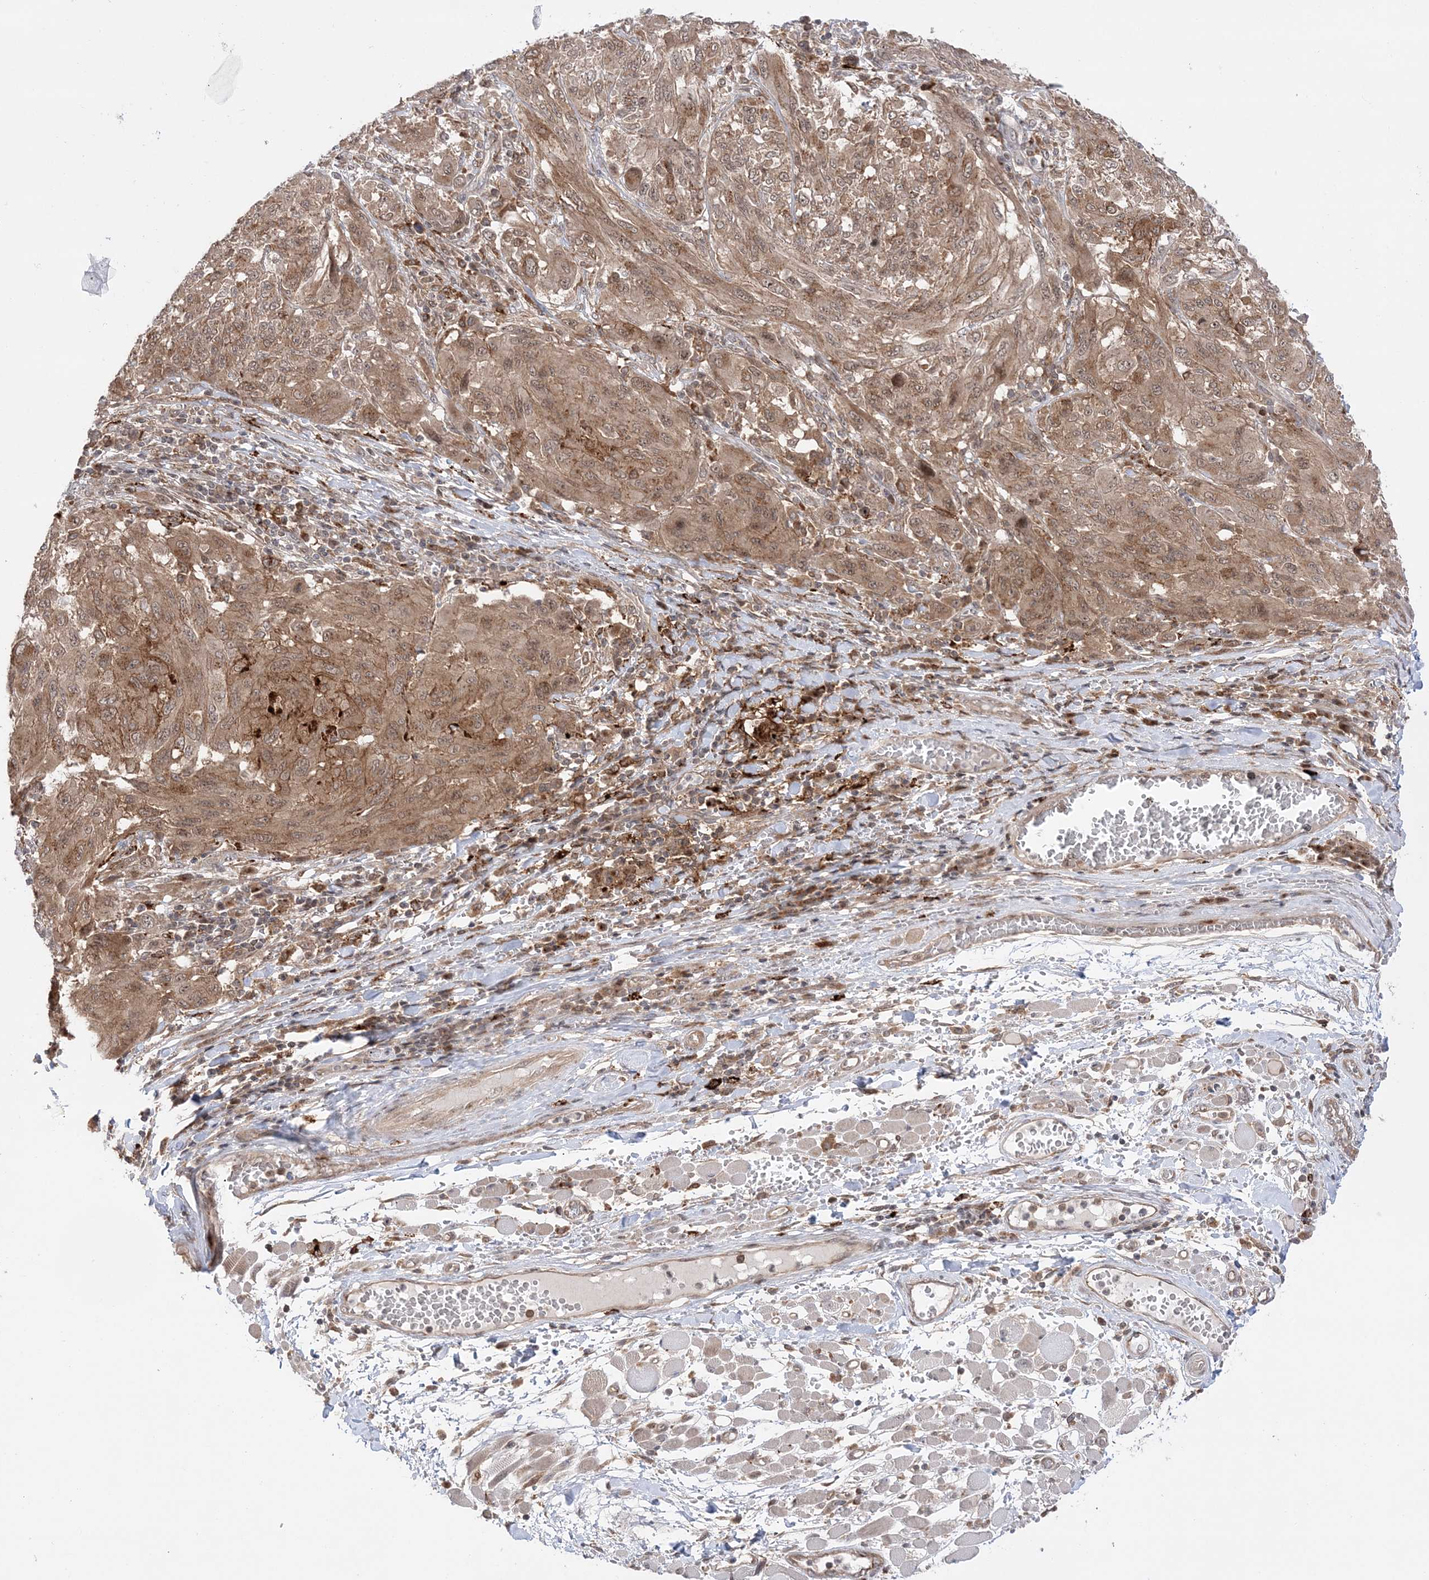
{"staining": {"intensity": "moderate", "quantity": ">75%", "location": "cytoplasmic/membranous"}, "tissue": "melanoma", "cell_type": "Tumor cells", "image_type": "cancer", "snomed": [{"axis": "morphology", "description": "Malignant melanoma, NOS"}, {"axis": "topography", "description": "Skin"}], "caption": "Human melanoma stained for a protein (brown) shows moderate cytoplasmic/membranous positive positivity in approximately >75% of tumor cells.", "gene": "ANAPC15", "patient": {"sex": "female", "age": 91}}